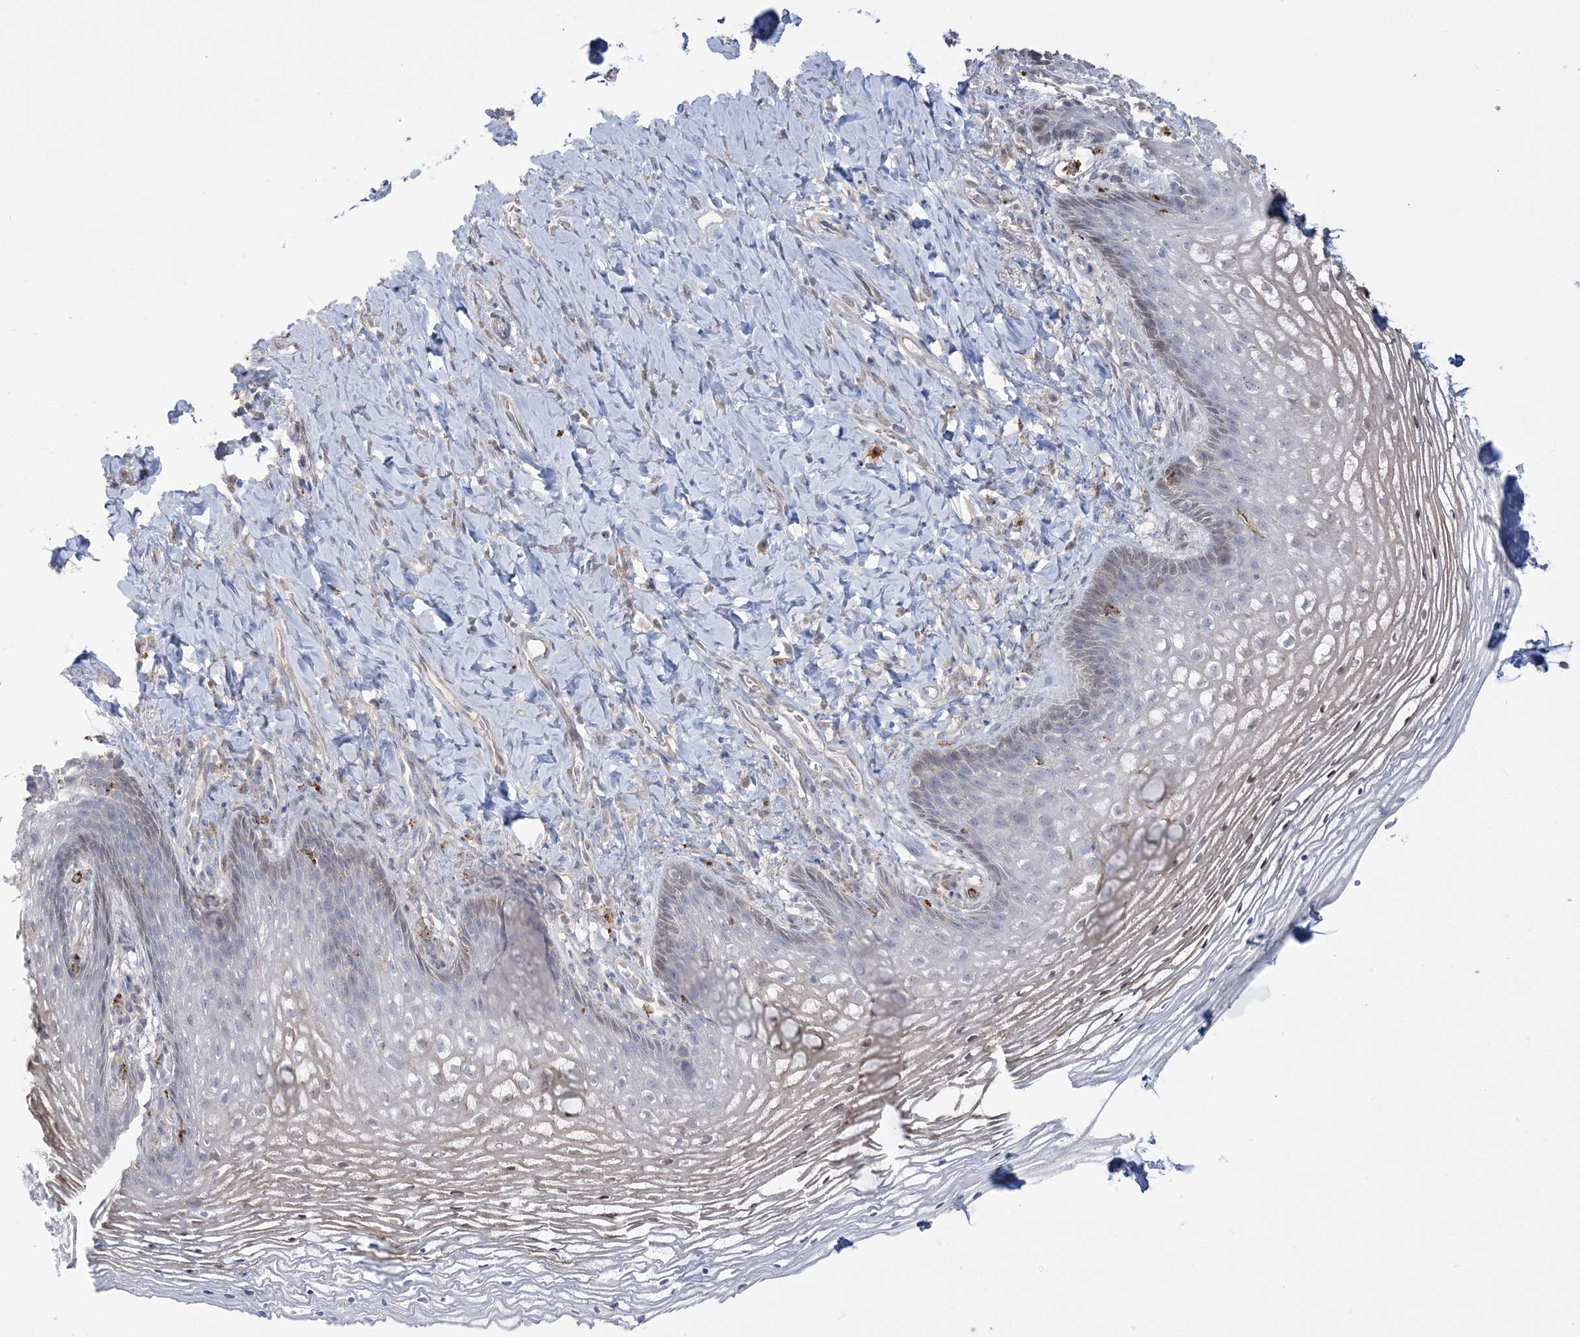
{"staining": {"intensity": "weak", "quantity": "<25%", "location": "cytoplasmic/membranous"}, "tissue": "vagina", "cell_type": "Squamous epithelial cells", "image_type": "normal", "snomed": [{"axis": "morphology", "description": "Normal tissue, NOS"}, {"axis": "topography", "description": "Vagina"}], "caption": "Immunohistochemistry (IHC) micrograph of normal vagina: human vagina stained with DAB displays no significant protein expression in squamous epithelial cells. The staining is performed using DAB brown chromogen with nuclei counter-stained in using hematoxylin.", "gene": "HAAO", "patient": {"sex": "female", "age": 60}}